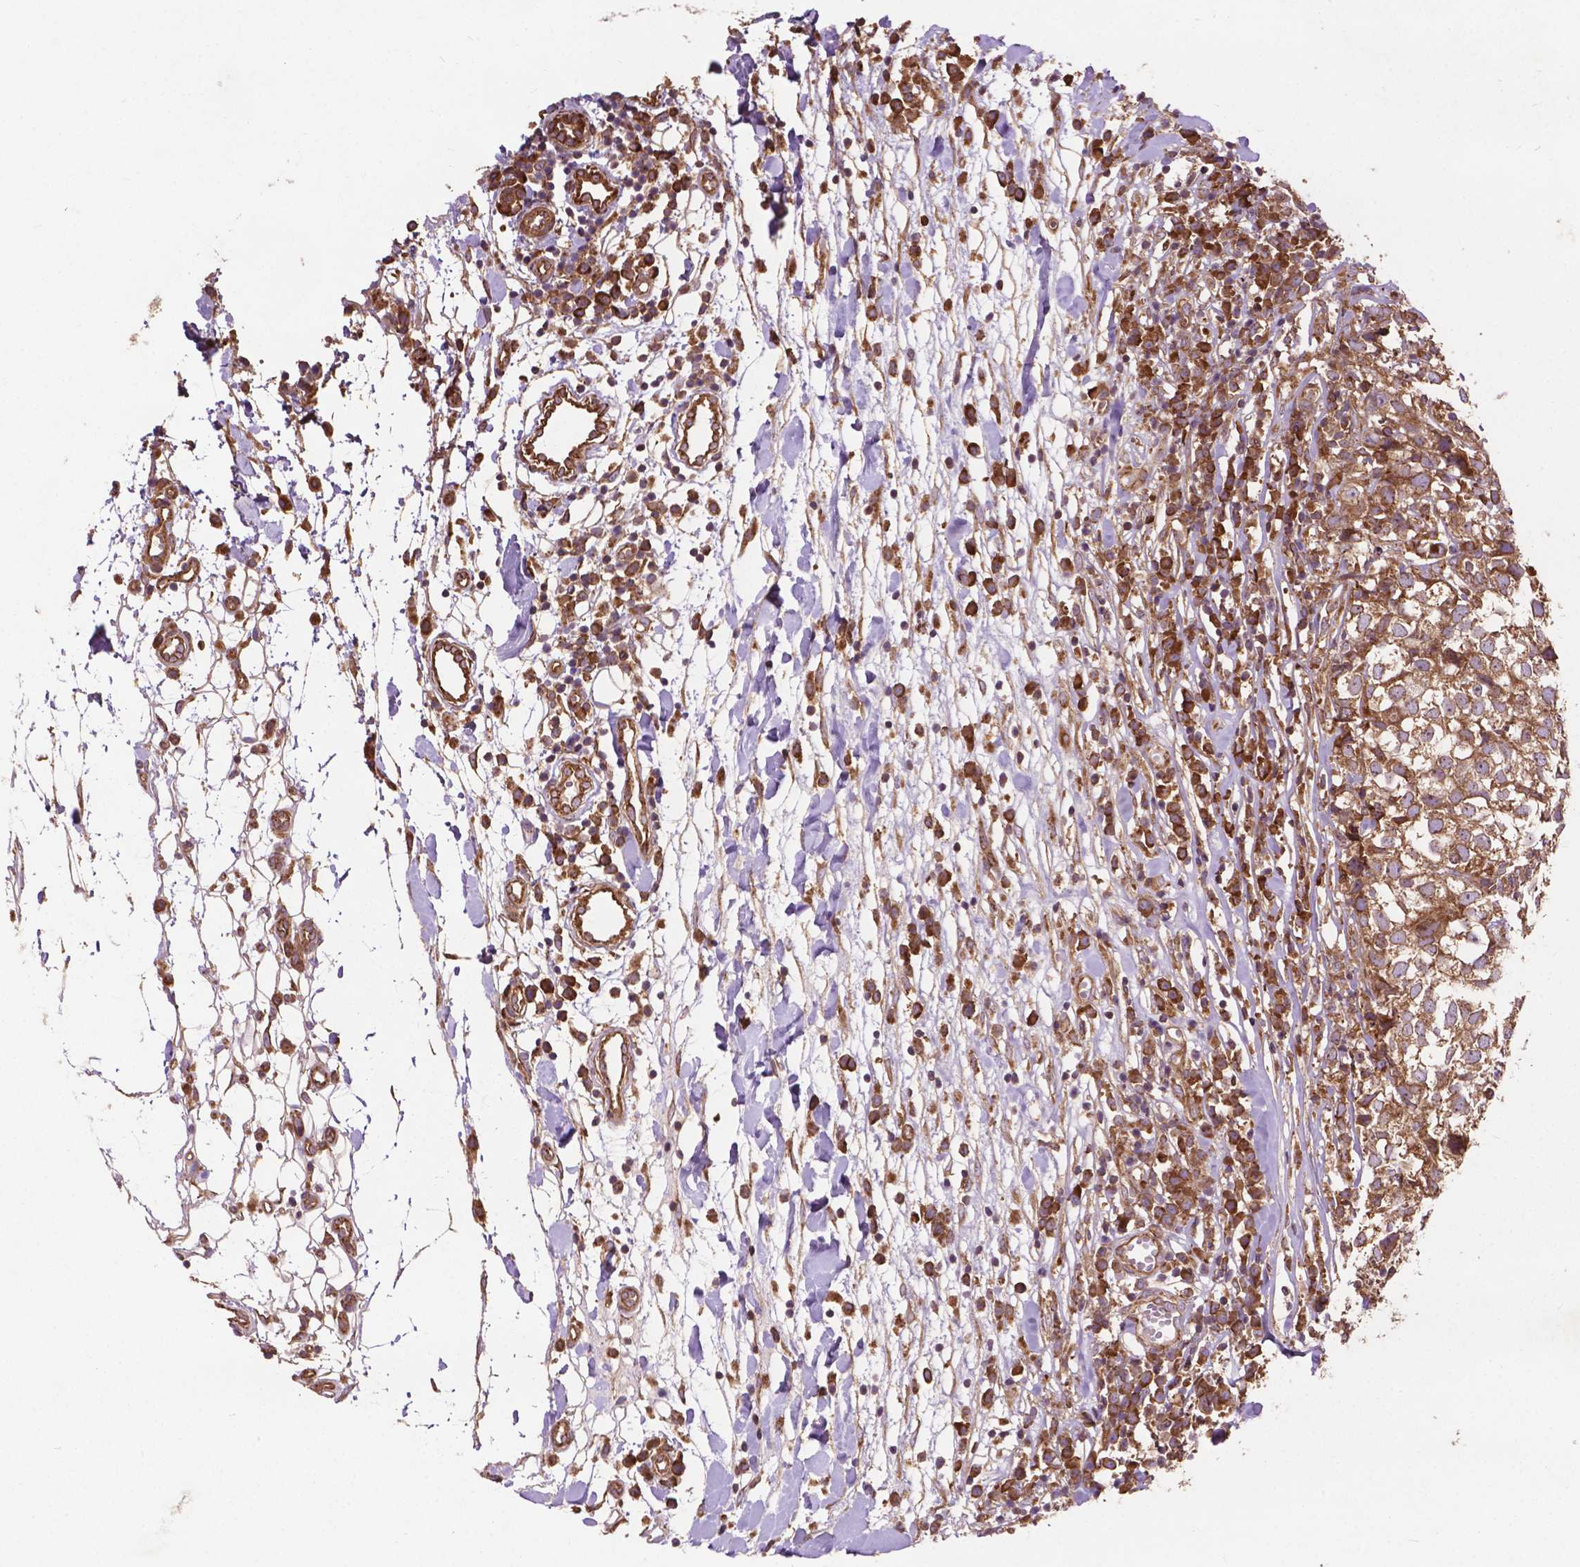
{"staining": {"intensity": "moderate", "quantity": ">75%", "location": "cytoplasmic/membranous"}, "tissue": "breast cancer", "cell_type": "Tumor cells", "image_type": "cancer", "snomed": [{"axis": "morphology", "description": "Duct carcinoma"}, {"axis": "topography", "description": "Breast"}], "caption": "Moderate cytoplasmic/membranous positivity is present in approximately >75% of tumor cells in infiltrating ductal carcinoma (breast). (DAB (3,3'-diaminobenzidine) = brown stain, brightfield microscopy at high magnification).", "gene": "CCDC71L", "patient": {"sex": "female", "age": 30}}